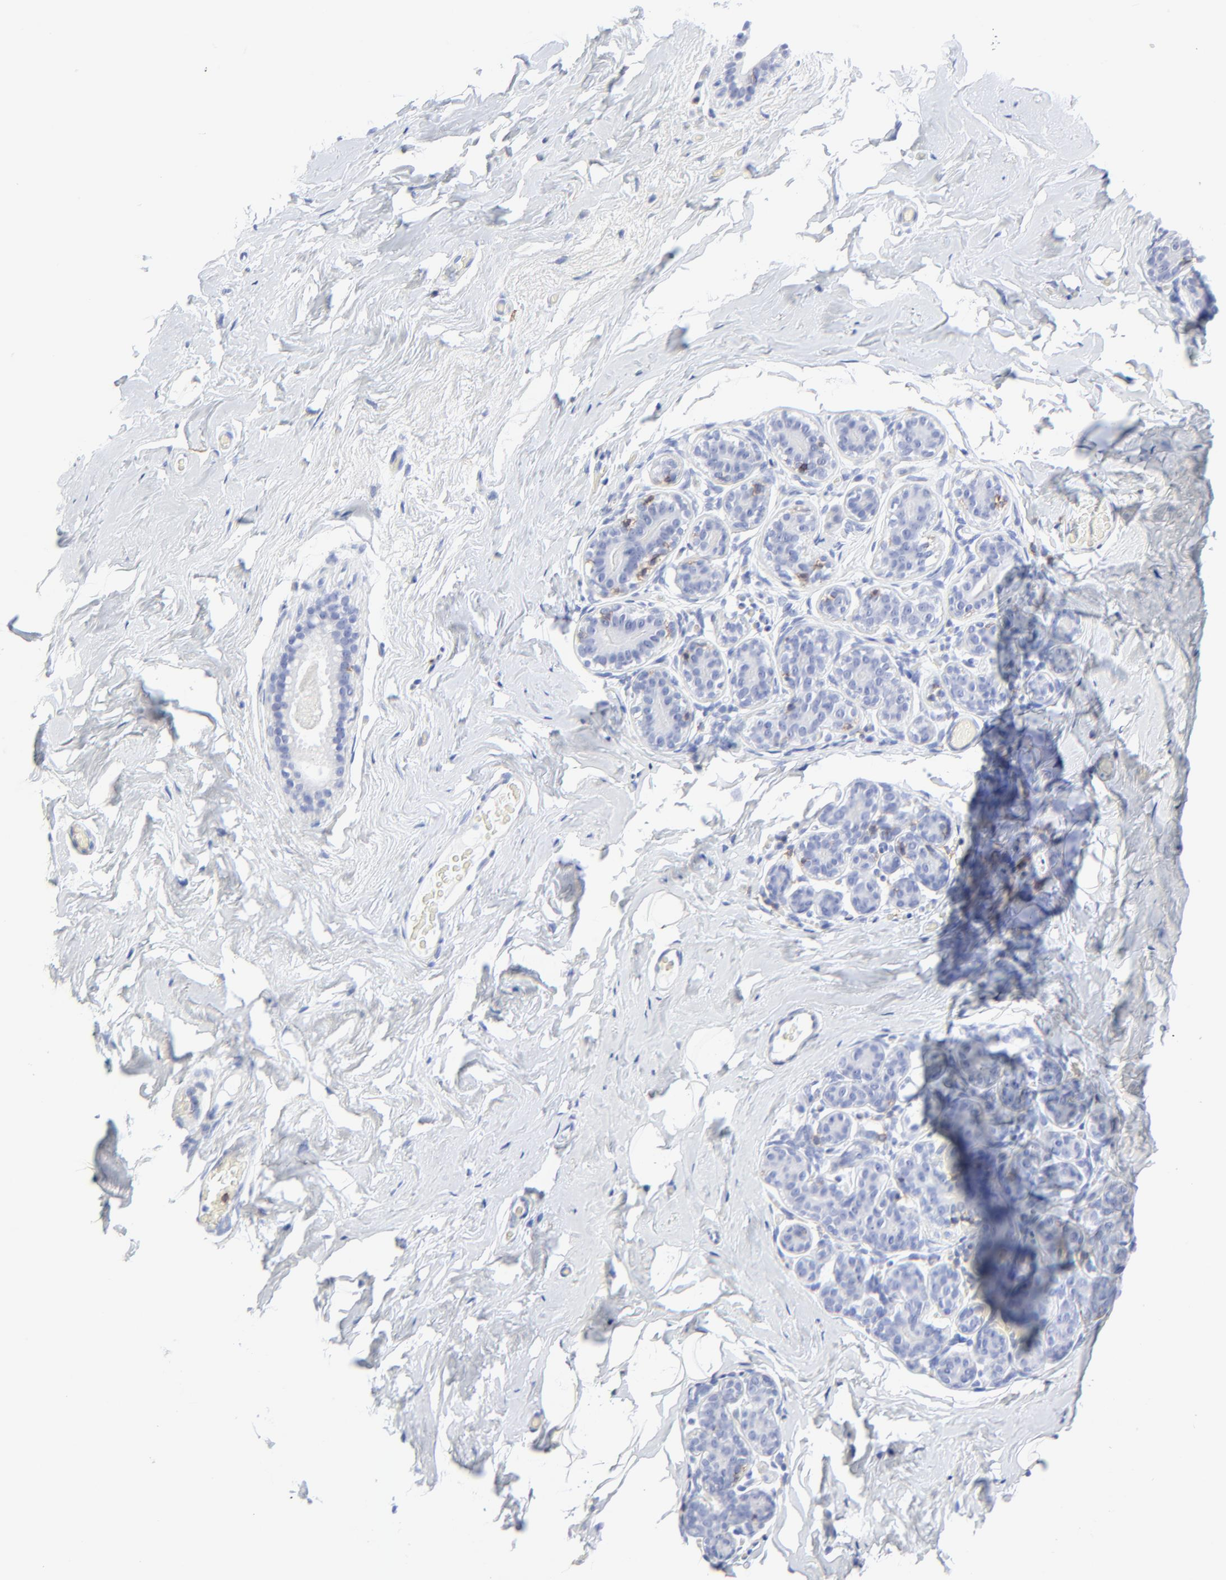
{"staining": {"intensity": "negative", "quantity": "none", "location": "none"}, "tissue": "breast", "cell_type": "Adipocytes", "image_type": "normal", "snomed": [{"axis": "morphology", "description": "Normal tissue, NOS"}, {"axis": "topography", "description": "Breast"}, {"axis": "topography", "description": "Soft tissue"}], "caption": "A photomicrograph of human breast is negative for staining in adipocytes. Brightfield microscopy of immunohistochemistry stained with DAB (3,3'-diaminobenzidine) (brown) and hematoxylin (blue), captured at high magnification.", "gene": "LCK", "patient": {"sex": "female", "age": 75}}